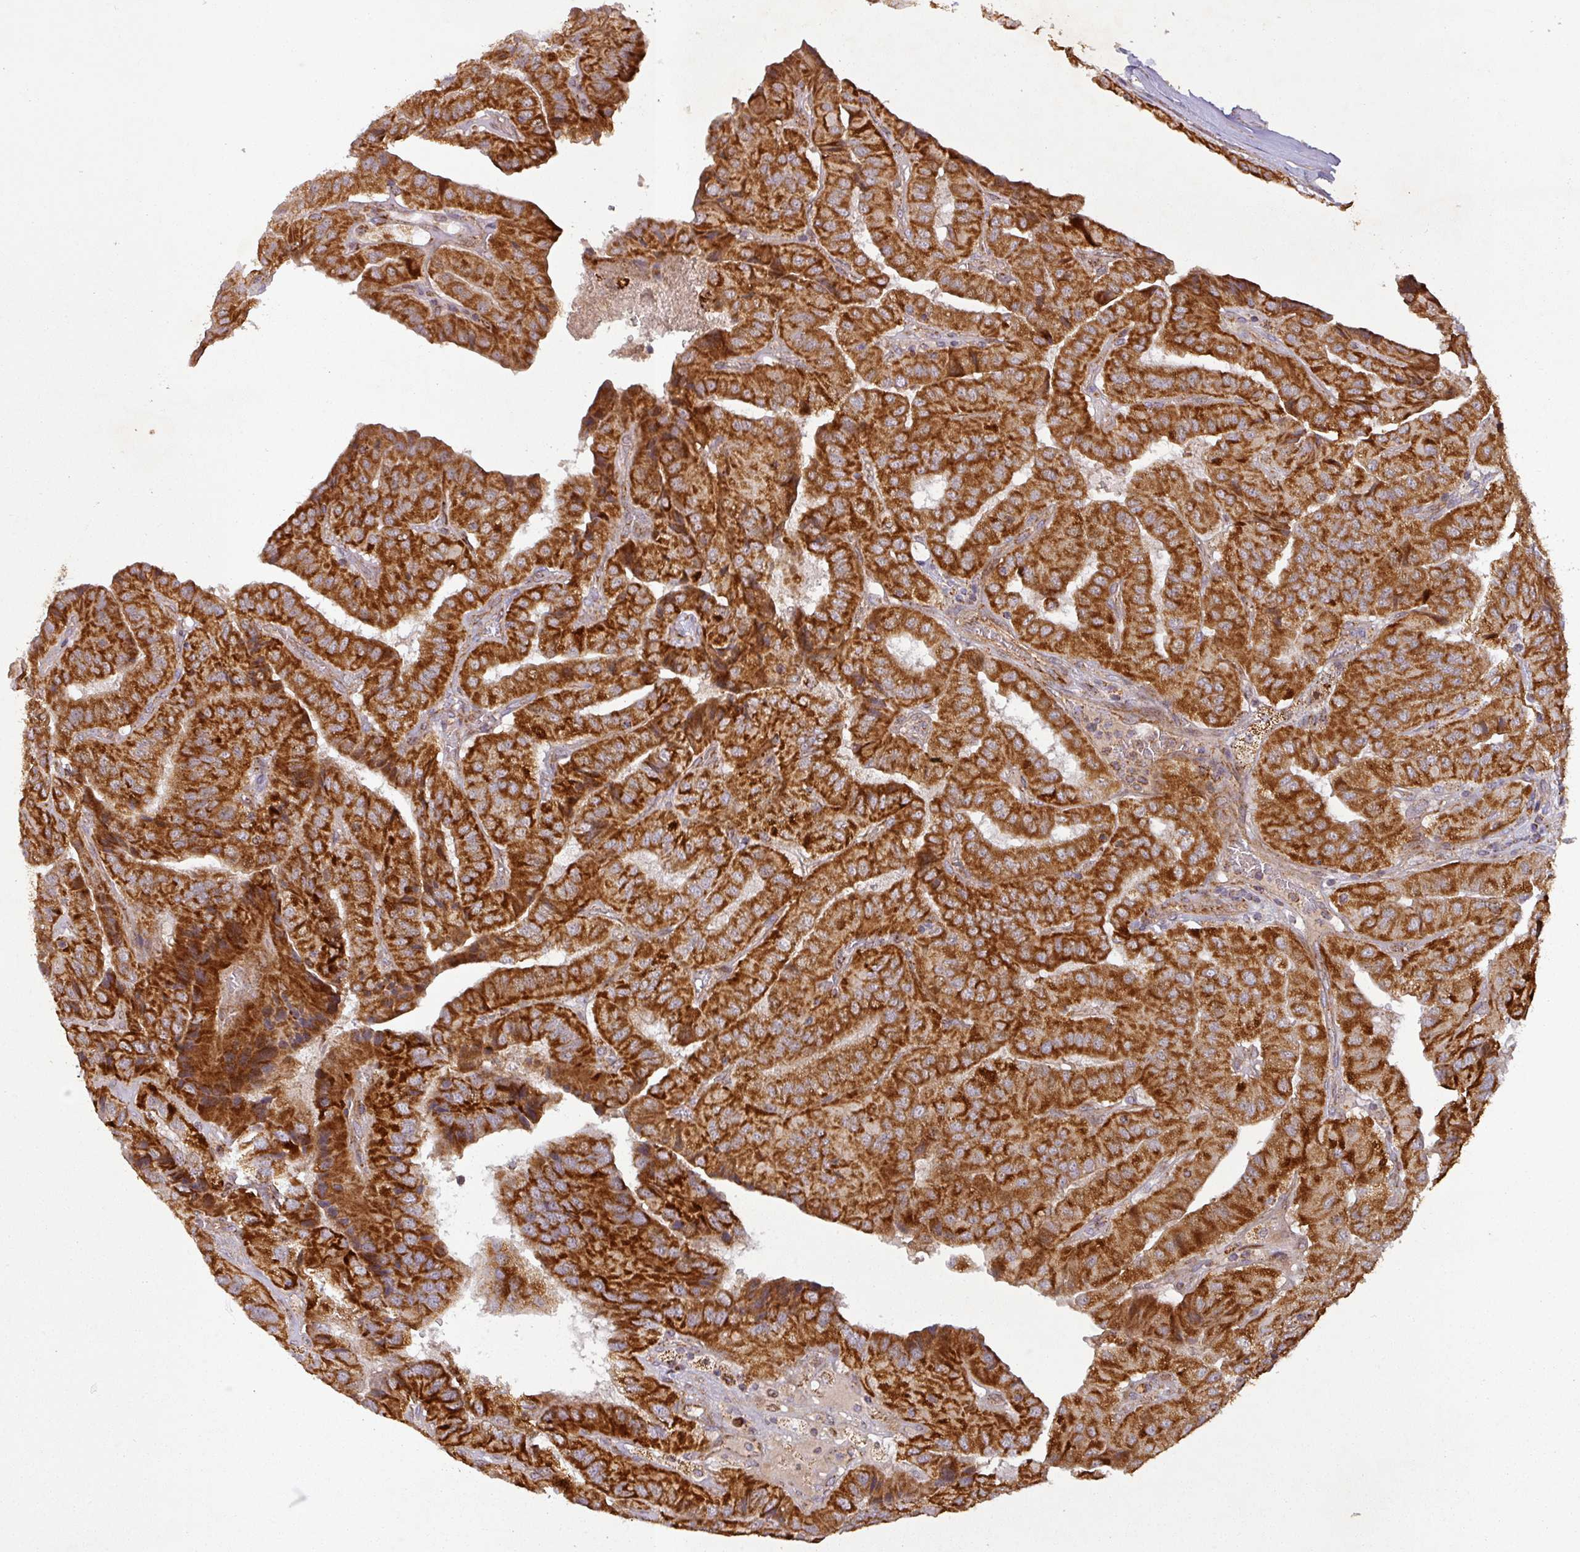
{"staining": {"intensity": "strong", "quantity": ">75%", "location": "cytoplasmic/membranous"}, "tissue": "thyroid cancer", "cell_type": "Tumor cells", "image_type": "cancer", "snomed": [{"axis": "morphology", "description": "Normal tissue, NOS"}, {"axis": "morphology", "description": "Papillary adenocarcinoma, NOS"}, {"axis": "topography", "description": "Thyroid gland"}], "caption": "Human thyroid cancer (papillary adenocarcinoma) stained with a protein marker exhibits strong staining in tumor cells.", "gene": "GPD2", "patient": {"sex": "female", "age": 59}}